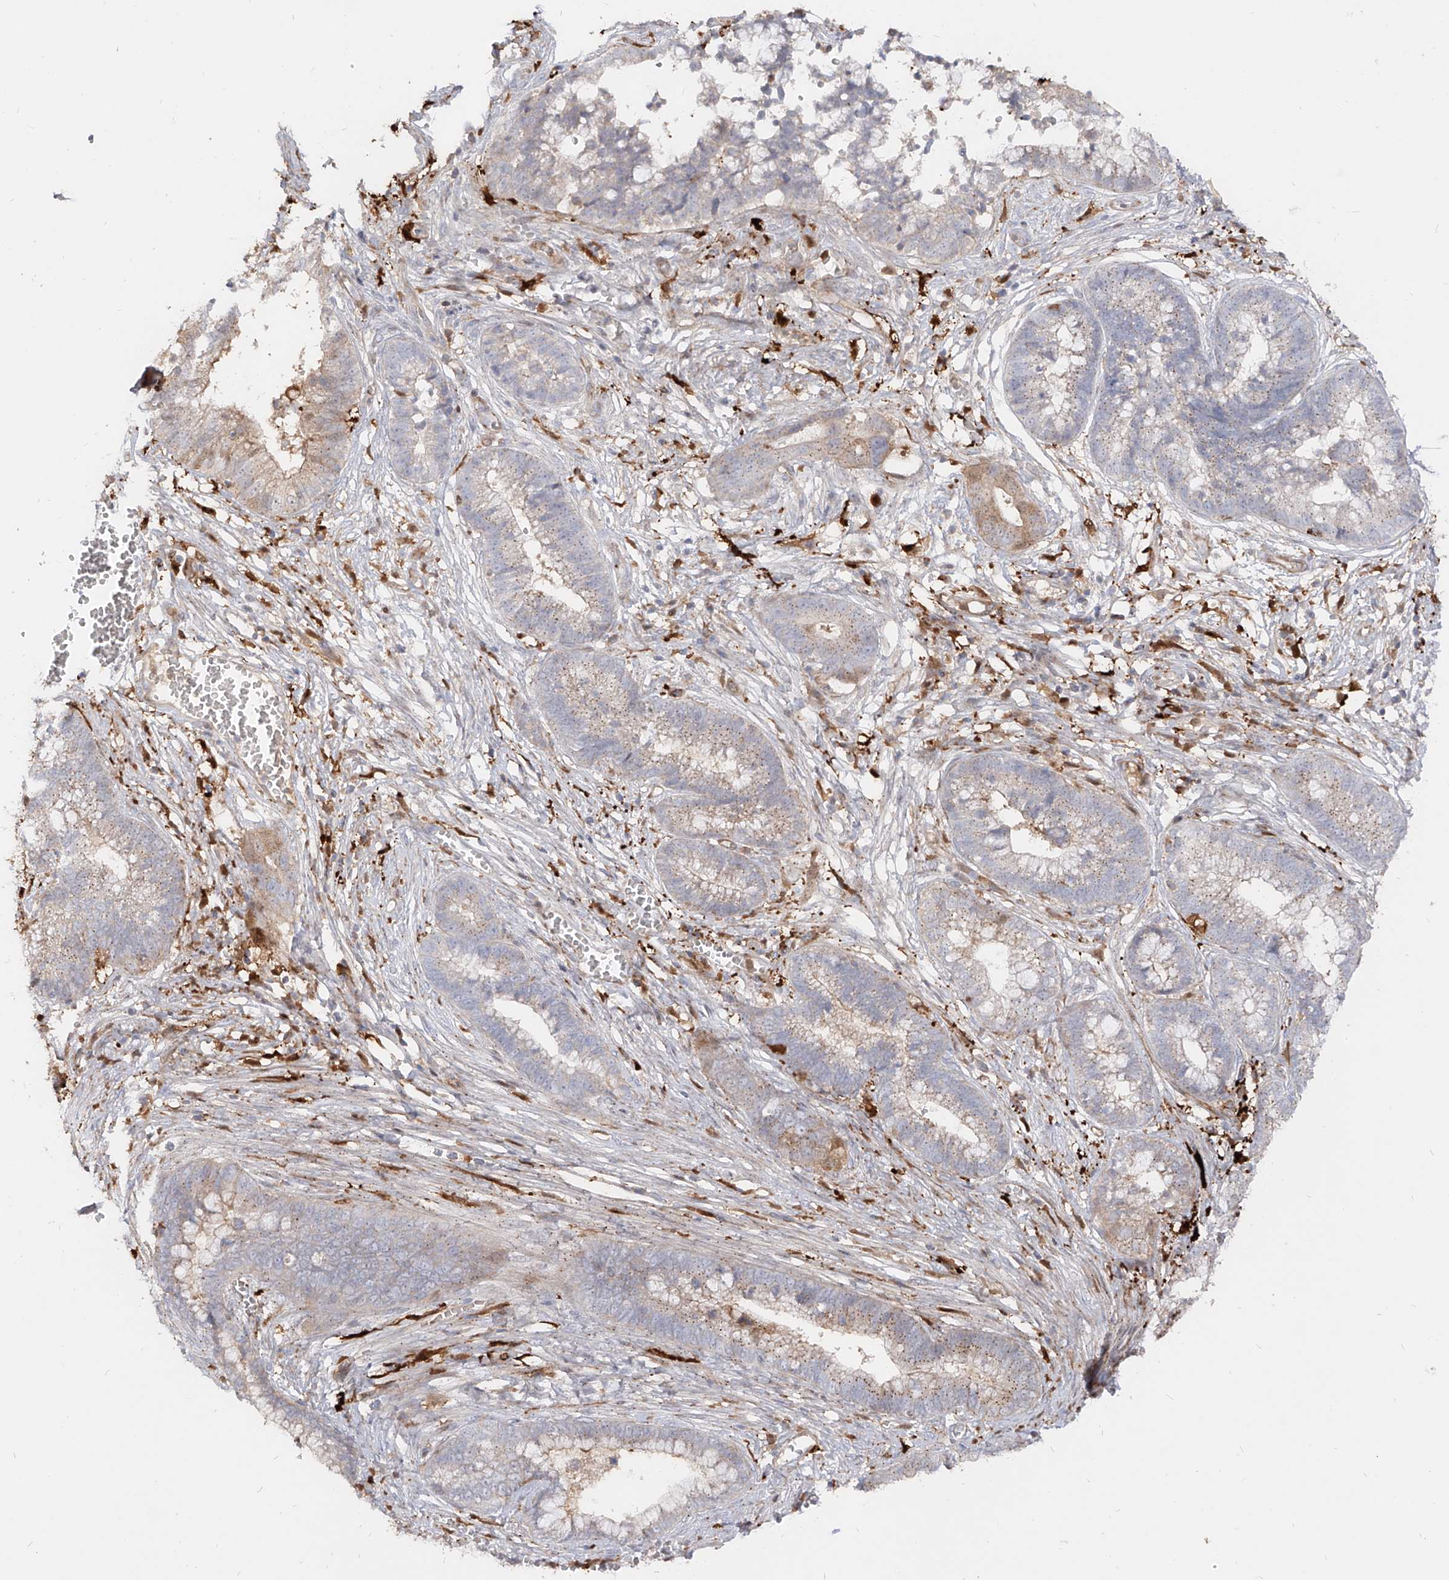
{"staining": {"intensity": "moderate", "quantity": "<25%", "location": "cytoplasmic/membranous"}, "tissue": "cervical cancer", "cell_type": "Tumor cells", "image_type": "cancer", "snomed": [{"axis": "morphology", "description": "Adenocarcinoma, NOS"}, {"axis": "topography", "description": "Cervix"}], "caption": "Protein staining reveals moderate cytoplasmic/membranous staining in approximately <25% of tumor cells in cervical cancer. The protein is stained brown, and the nuclei are stained in blue (DAB IHC with brightfield microscopy, high magnification).", "gene": "KYNU", "patient": {"sex": "female", "age": 44}}